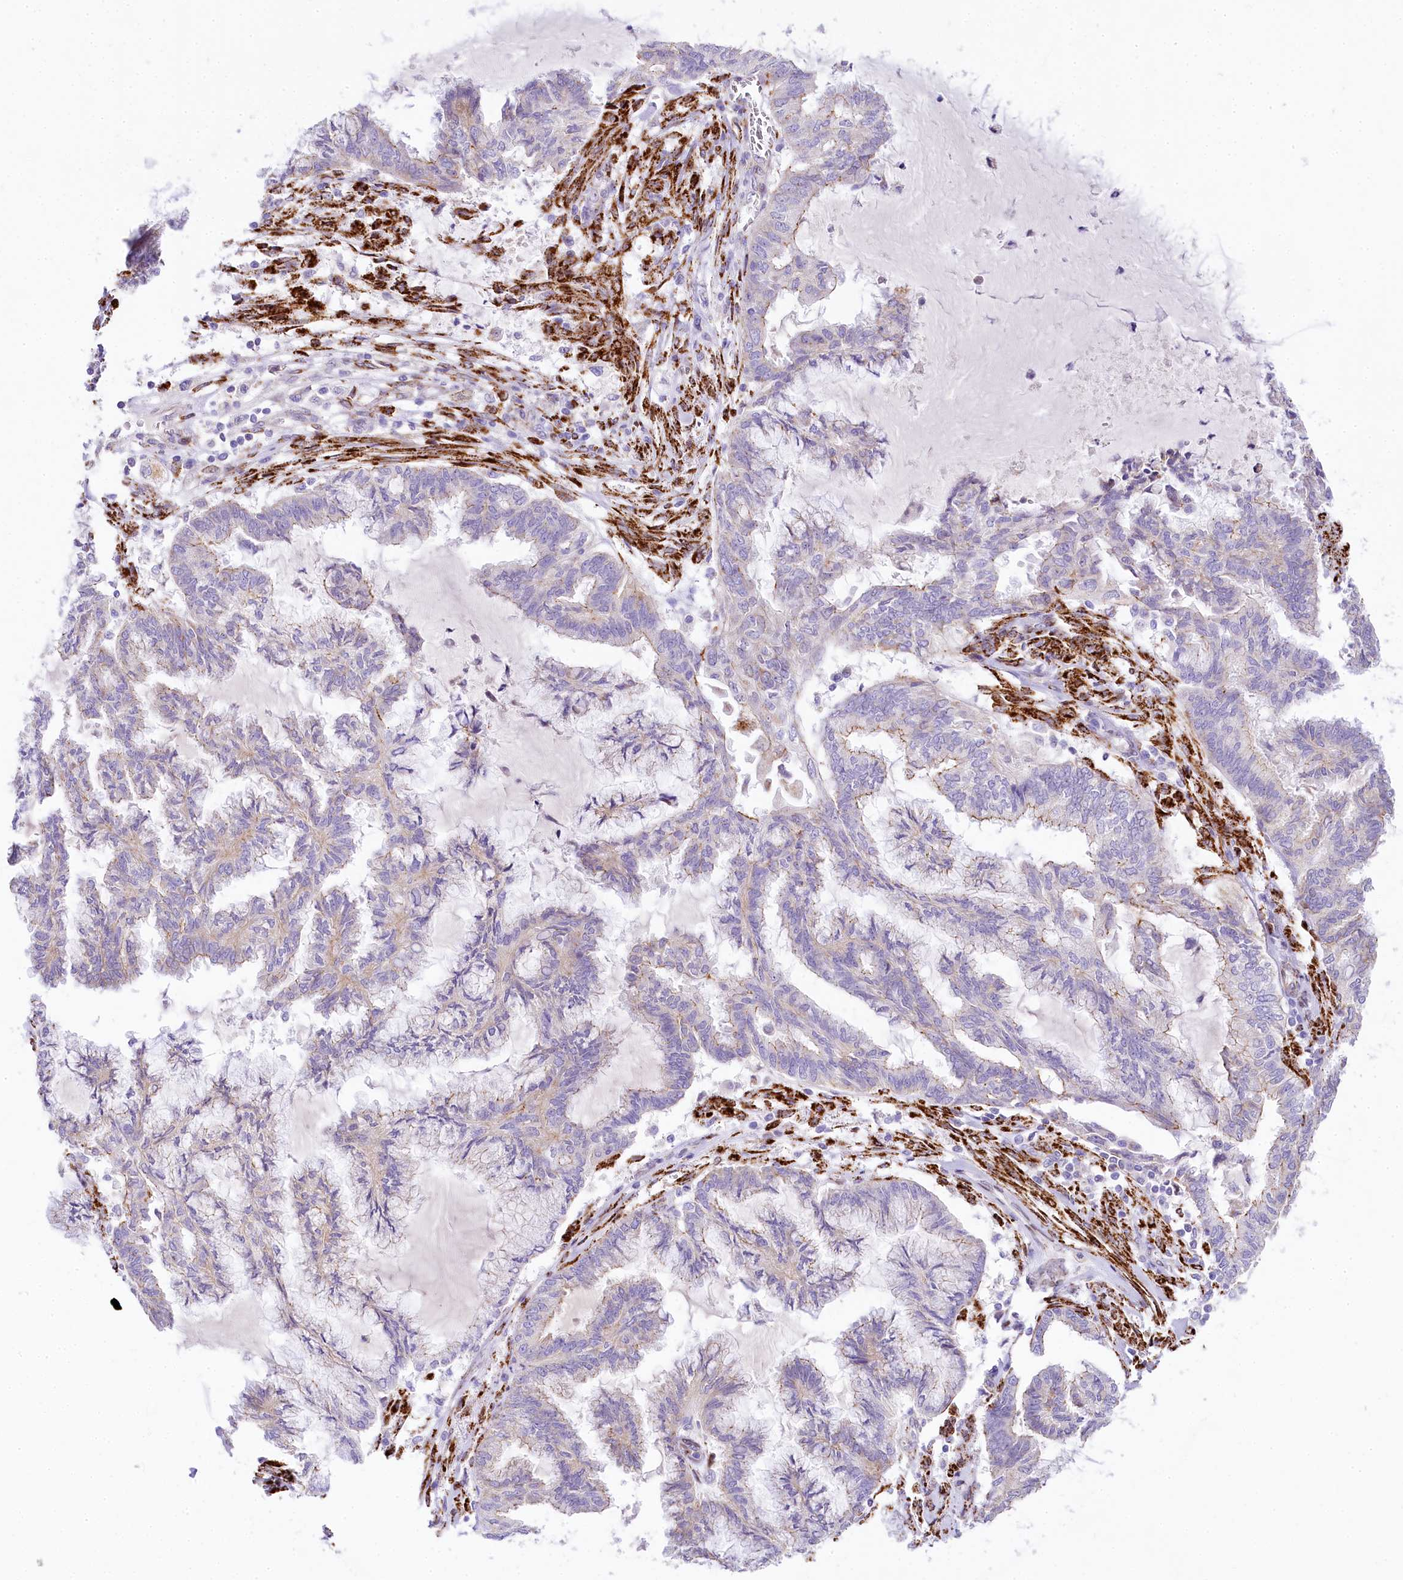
{"staining": {"intensity": "negative", "quantity": "none", "location": "none"}, "tissue": "endometrial cancer", "cell_type": "Tumor cells", "image_type": "cancer", "snomed": [{"axis": "morphology", "description": "Adenocarcinoma, NOS"}, {"axis": "topography", "description": "Endometrium"}], "caption": "Immunohistochemistry (IHC) histopathology image of endometrial cancer (adenocarcinoma) stained for a protein (brown), which displays no staining in tumor cells.", "gene": "PPIP5K2", "patient": {"sex": "female", "age": 86}}